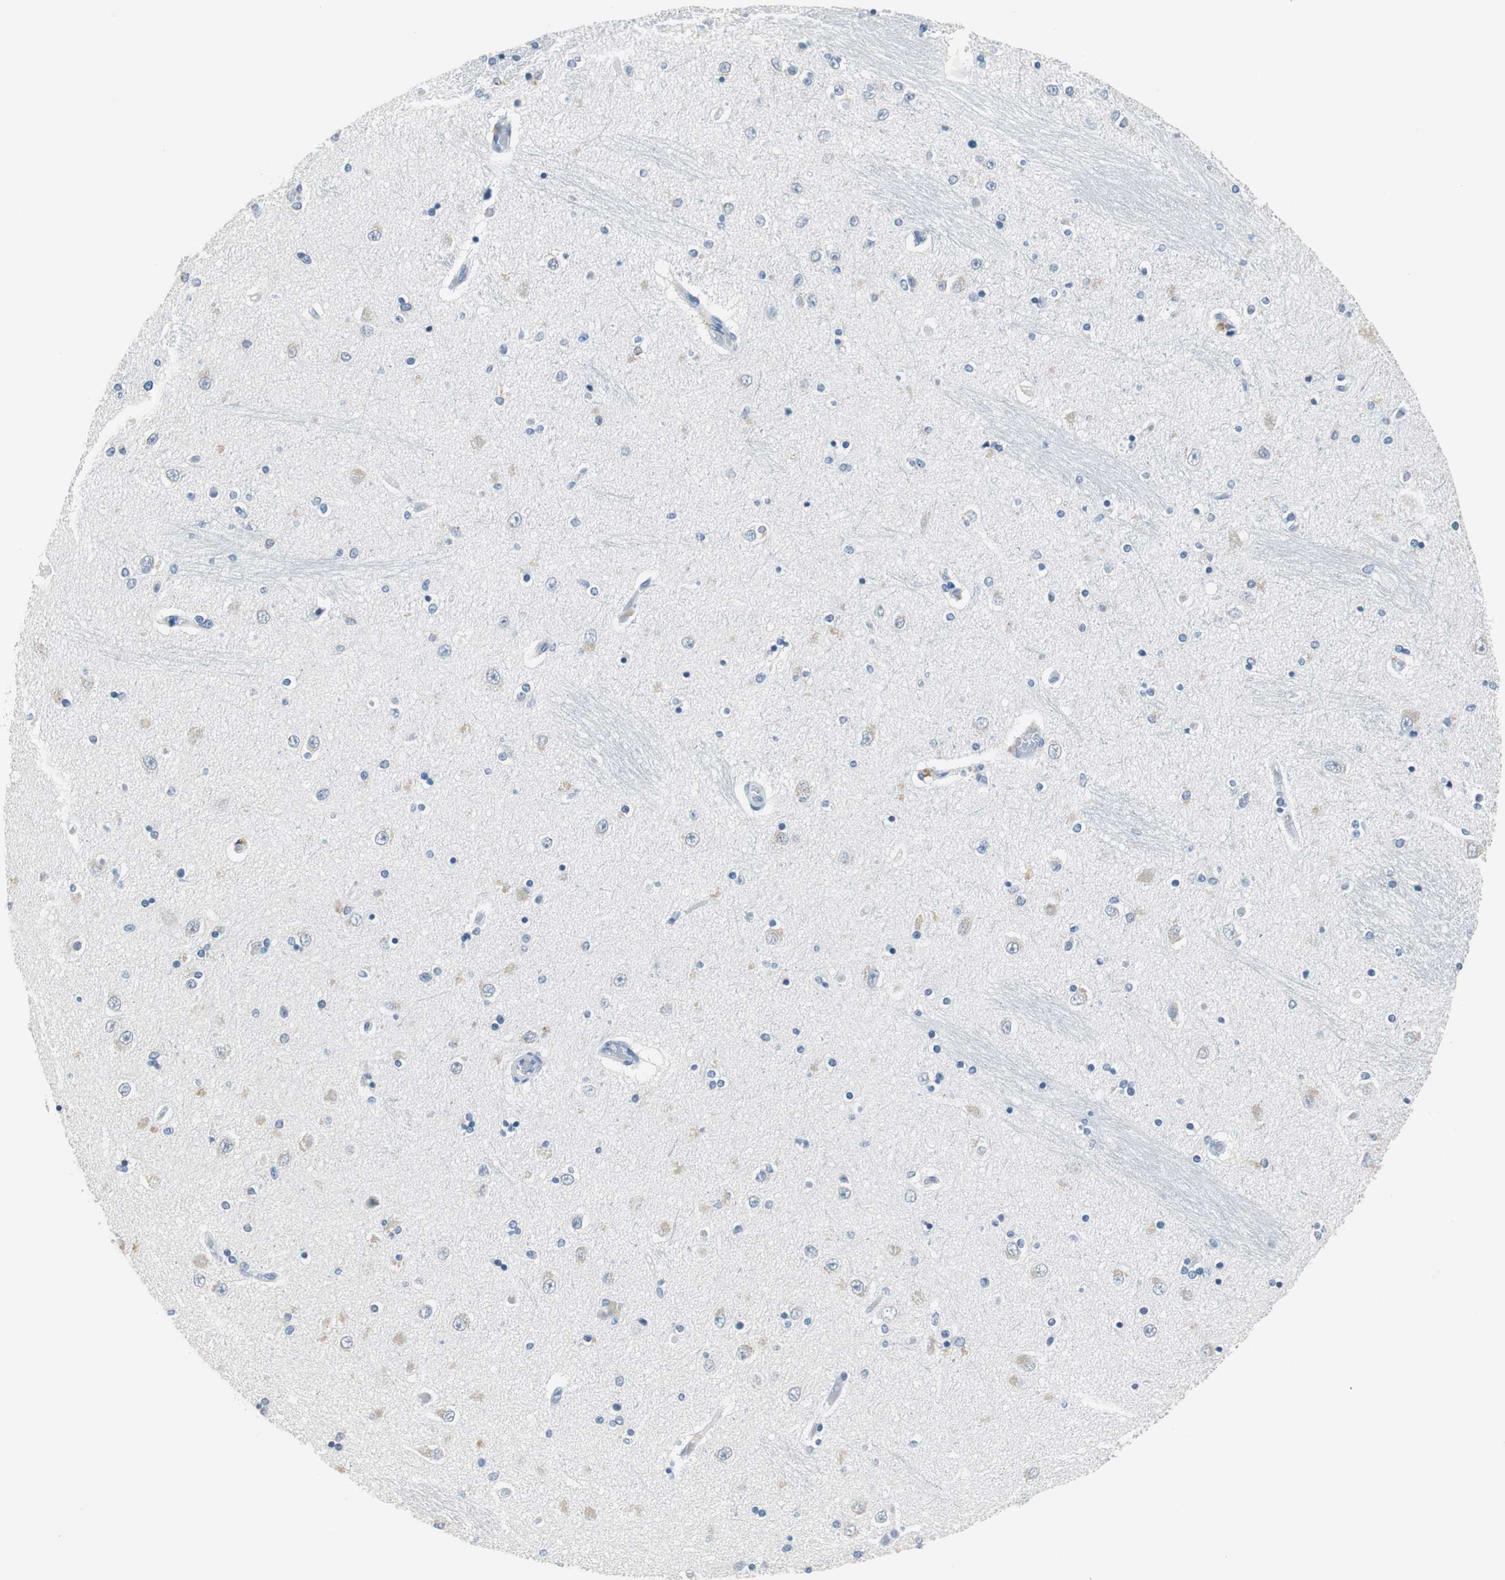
{"staining": {"intensity": "negative", "quantity": "none", "location": "none"}, "tissue": "hippocampus", "cell_type": "Glial cells", "image_type": "normal", "snomed": [{"axis": "morphology", "description": "Normal tissue, NOS"}, {"axis": "topography", "description": "Hippocampus"}], "caption": "Human hippocampus stained for a protein using immunohistochemistry (IHC) demonstrates no staining in glial cells.", "gene": "MUC7", "patient": {"sex": "female", "age": 54}}